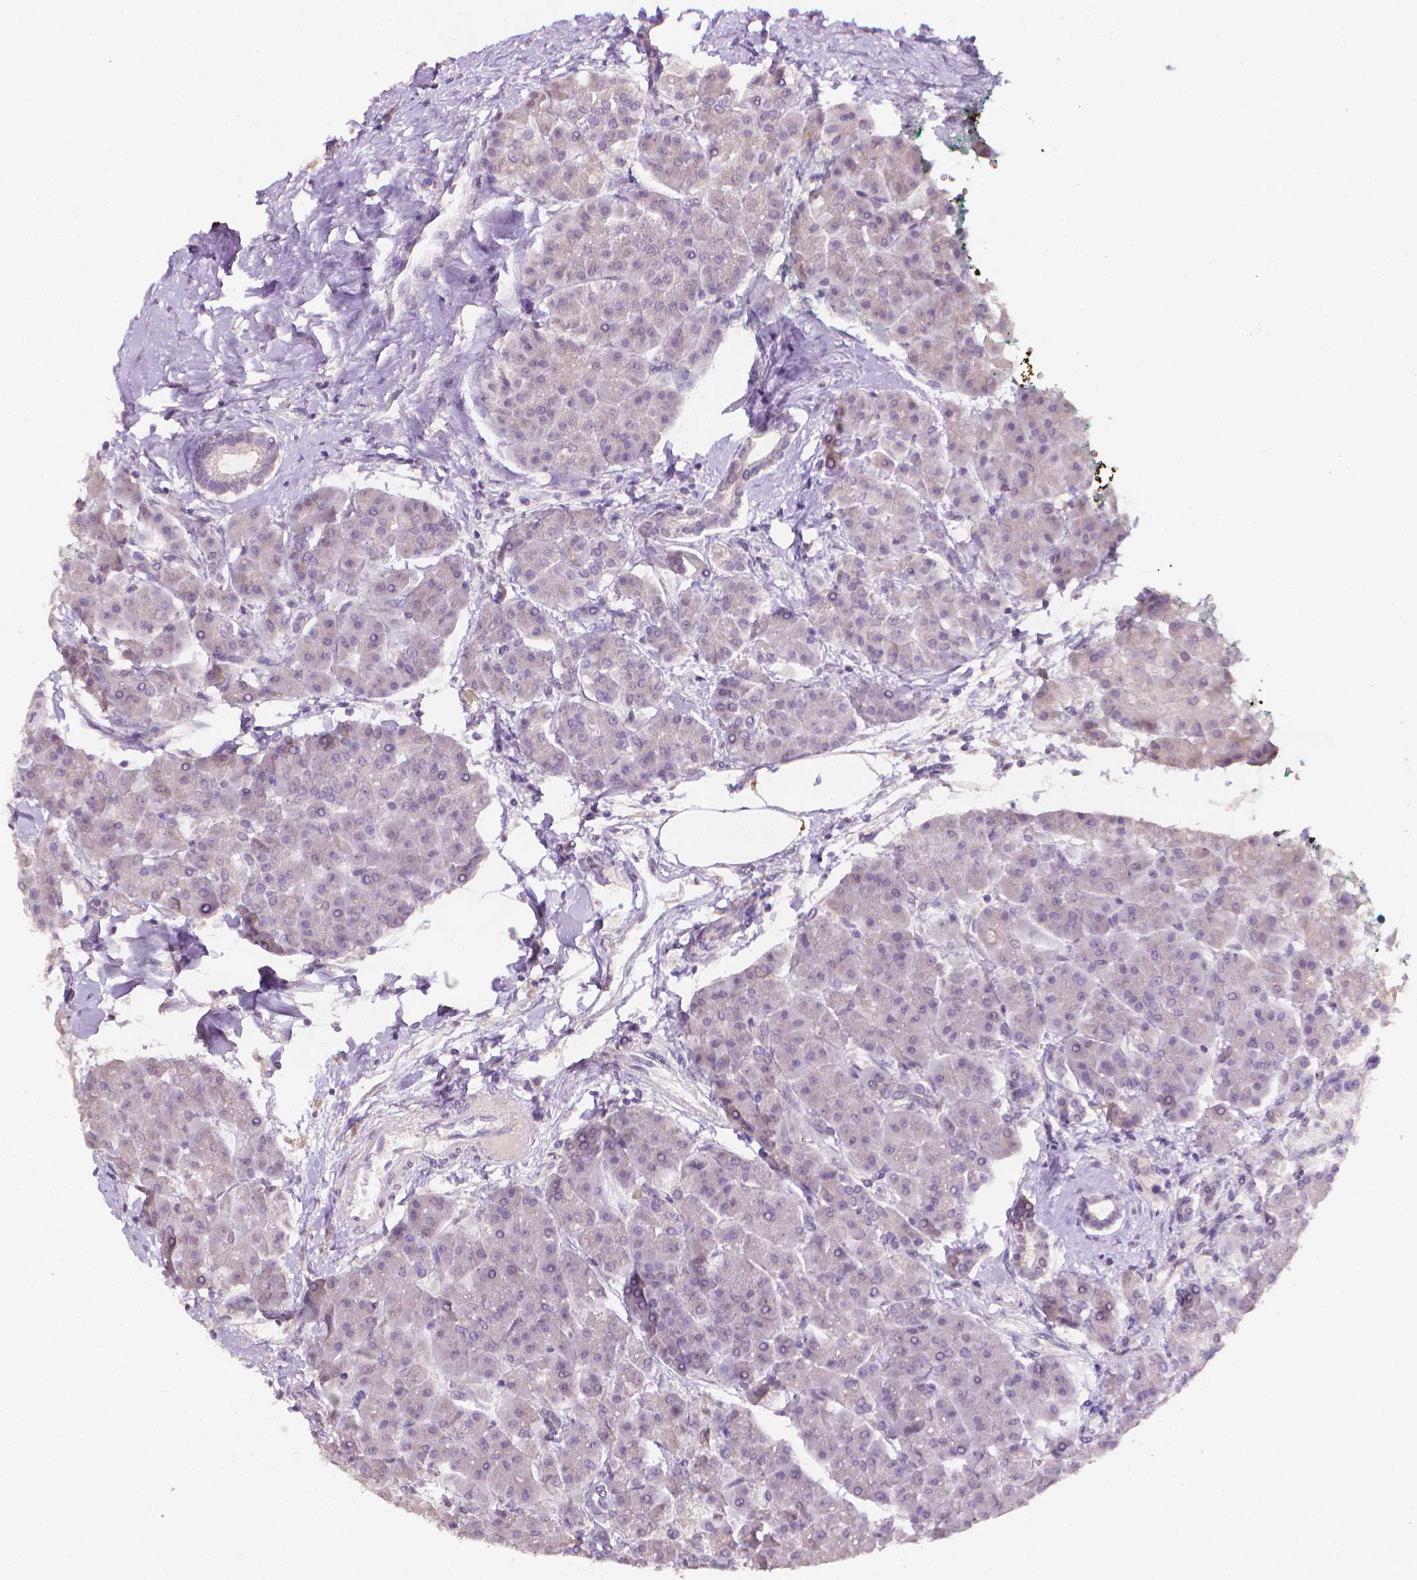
{"staining": {"intensity": "negative", "quantity": "none", "location": "none"}, "tissue": "pancreas", "cell_type": "Exocrine glandular cells", "image_type": "normal", "snomed": [{"axis": "morphology", "description": "Normal tissue, NOS"}, {"axis": "topography", "description": "Adipose tissue"}, {"axis": "topography", "description": "Pancreas"}, {"axis": "topography", "description": "Peripheral nerve tissue"}], "caption": "A photomicrograph of pancreas stained for a protein reveals no brown staining in exocrine glandular cells.", "gene": "FASN", "patient": {"sex": "female", "age": 58}}